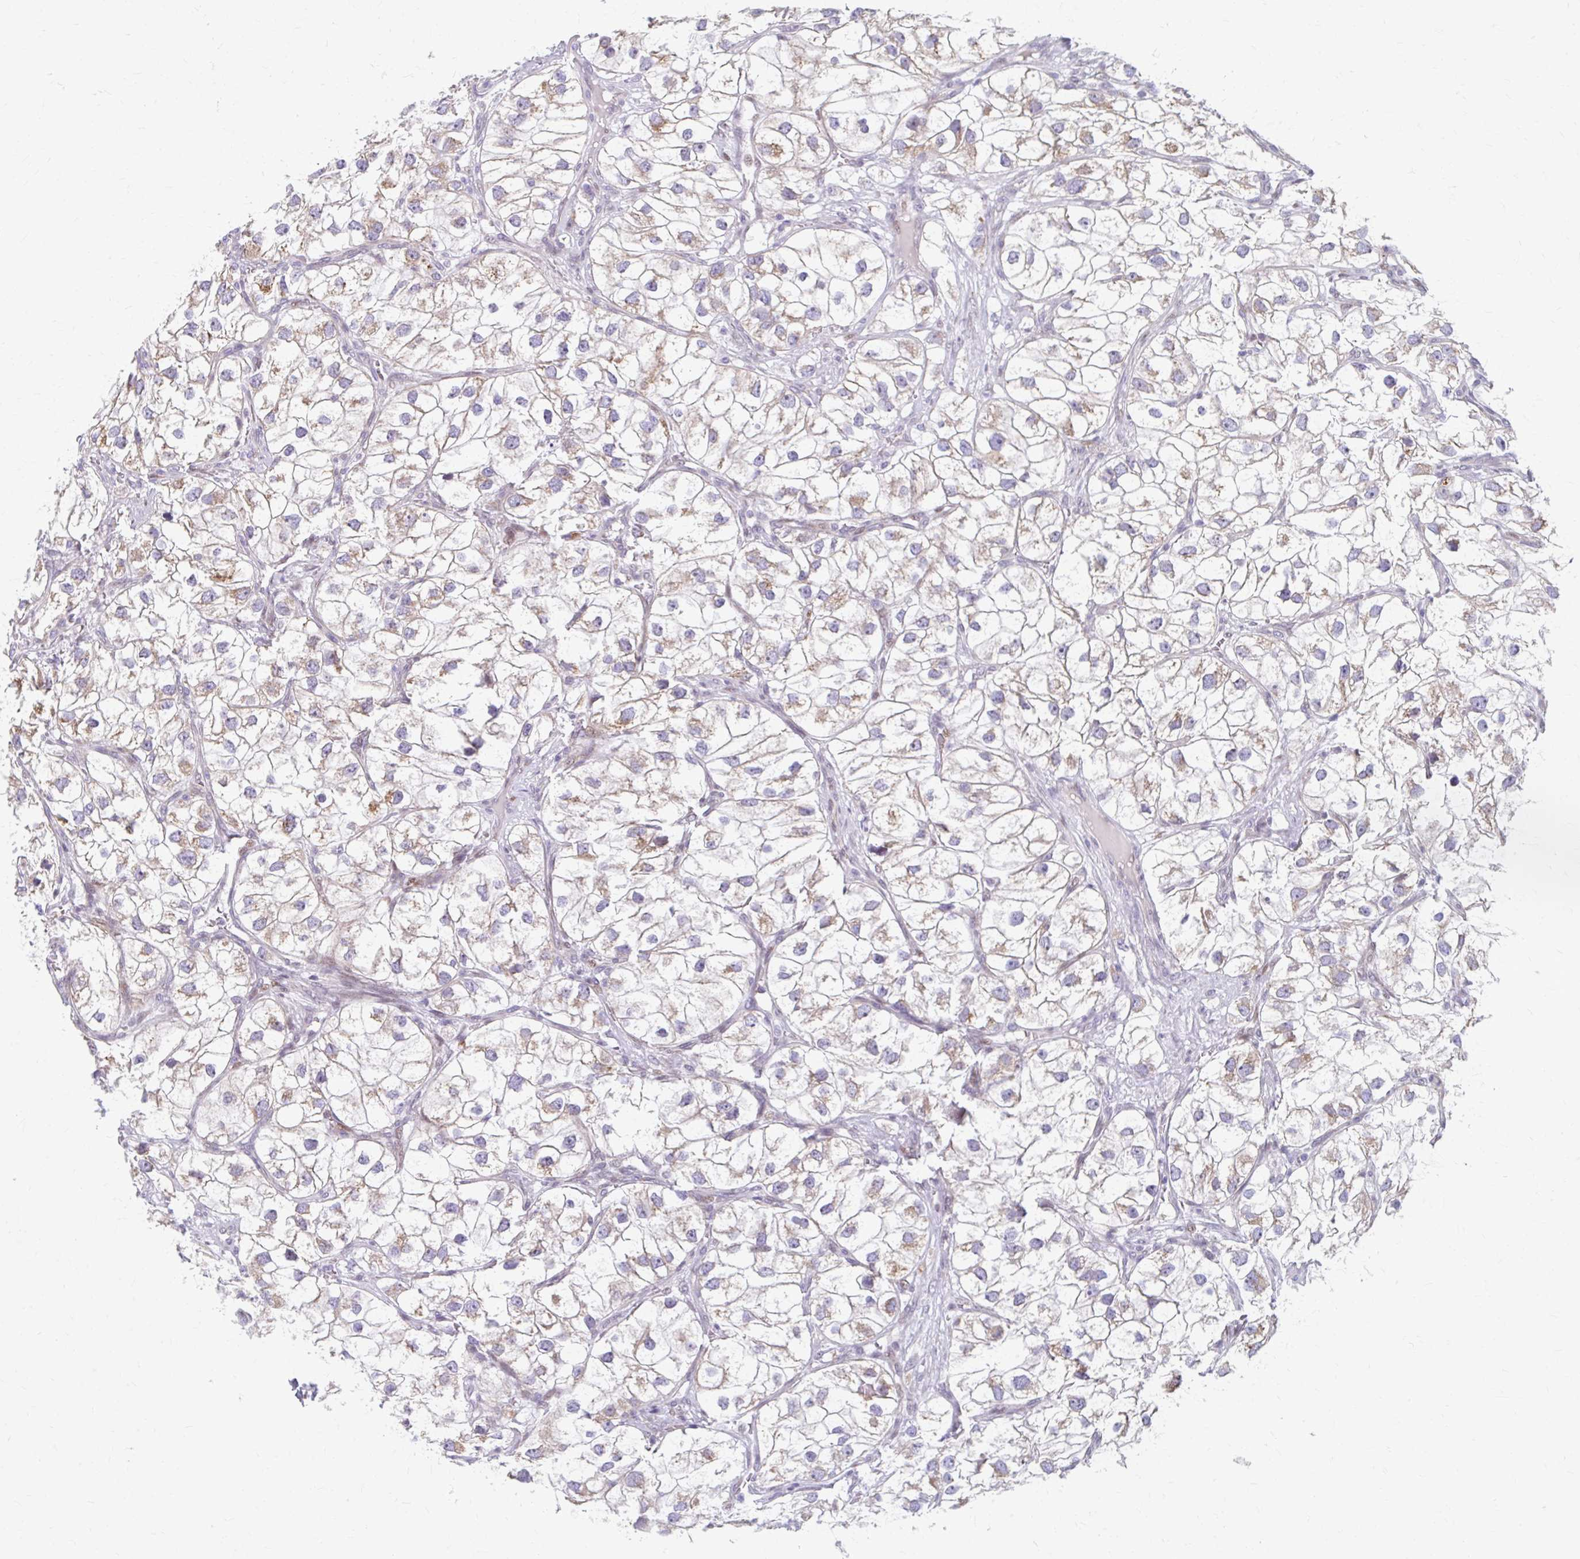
{"staining": {"intensity": "weak", "quantity": "25%-75%", "location": "cytoplasmic/membranous"}, "tissue": "renal cancer", "cell_type": "Tumor cells", "image_type": "cancer", "snomed": [{"axis": "morphology", "description": "Adenocarcinoma, NOS"}, {"axis": "topography", "description": "Kidney"}], "caption": "Human adenocarcinoma (renal) stained for a protein (brown) shows weak cytoplasmic/membranous positive positivity in approximately 25%-75% of tumor cells.", "gene": "BEAN1", "patient": {"sex": "male", "age": 59}}